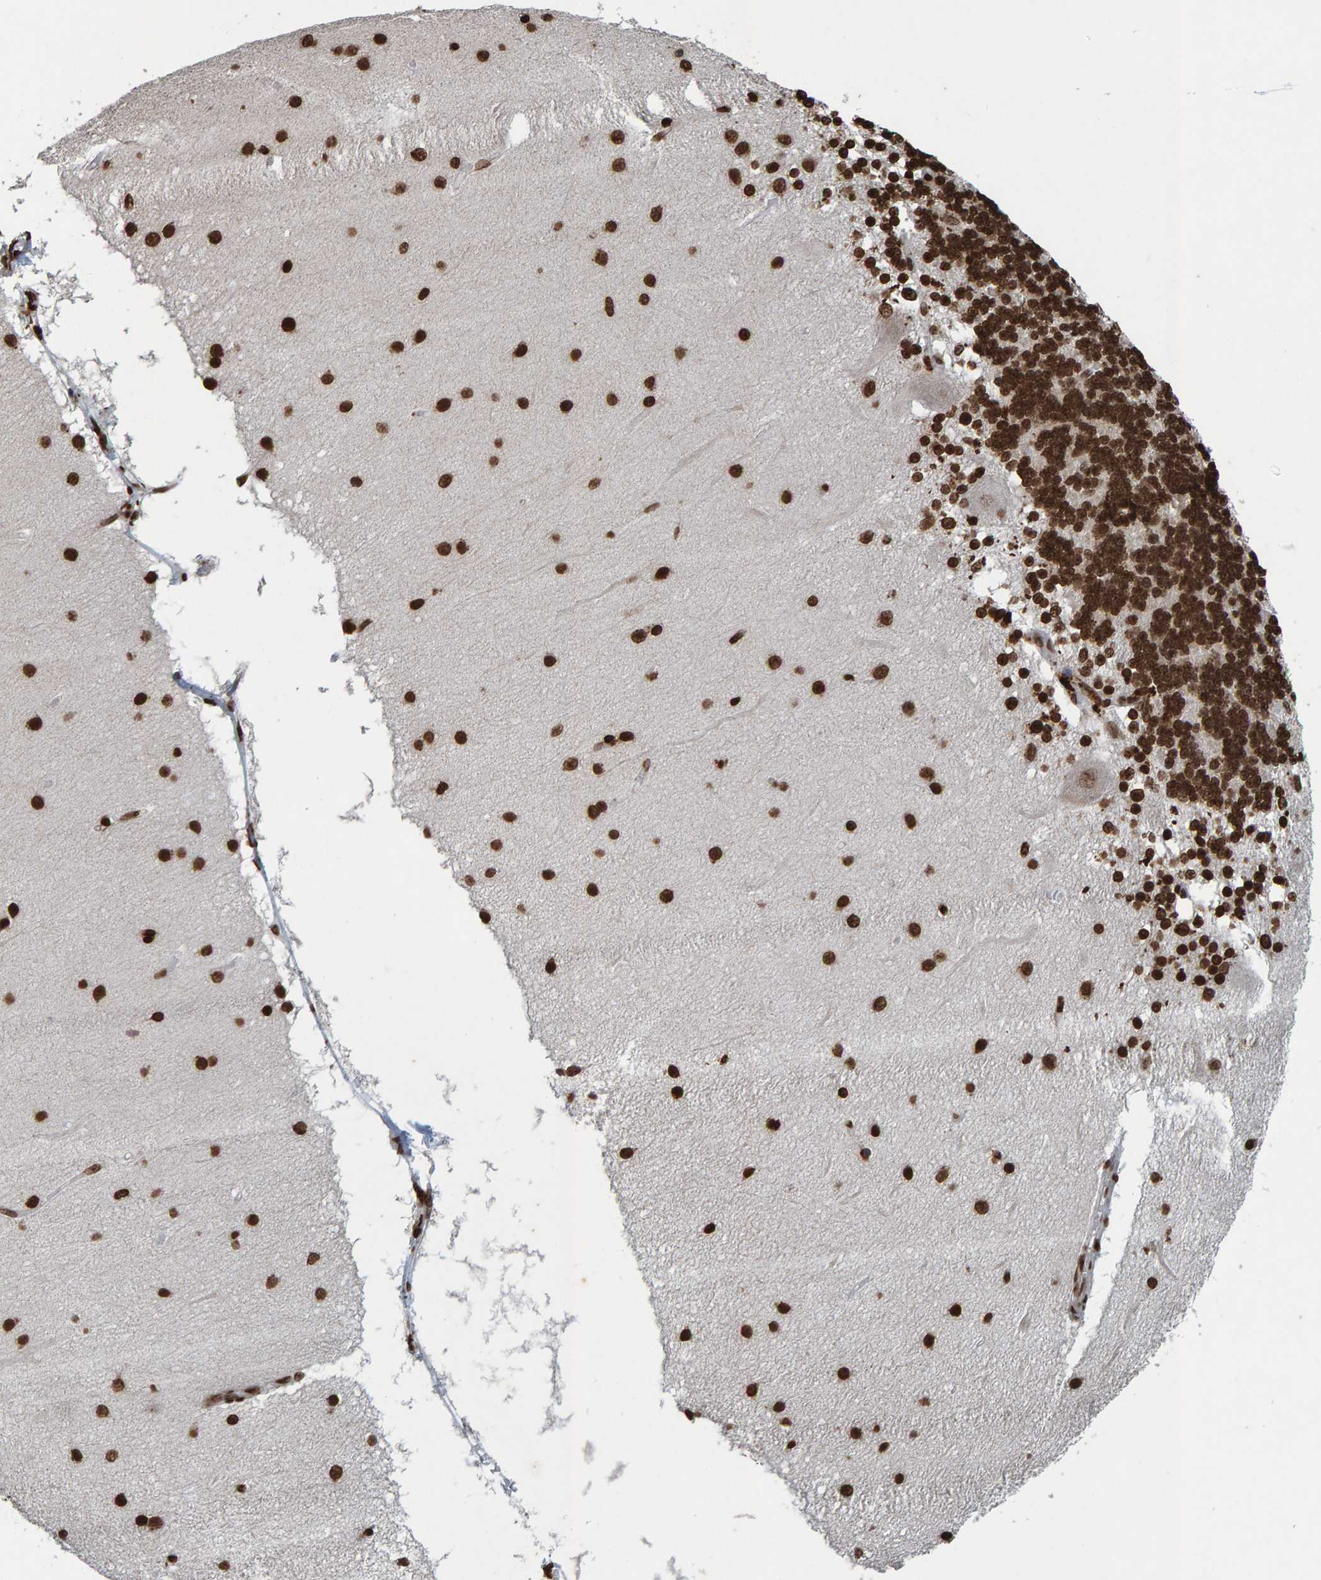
{"staining": {"intensity": "strong", "quantity": ">75%", "location": "nuclear"}, "tissue": "cerebellum", "cell_type": "Cells in granular layer", "image_type": "normal", "snomed": [{"axis": "morphology", "description": "Normal tissue, NOS"}, {"axis": "topography", "description": "Cerebellum"}], "caption": "Brown immunohistochemical staining in normal human cerebellum reveals strong nuclear positivity in approximately >75% of cells in granular layer.", "gene": "H2AZ1", "patient": {"sex": "female", "age": 54}}